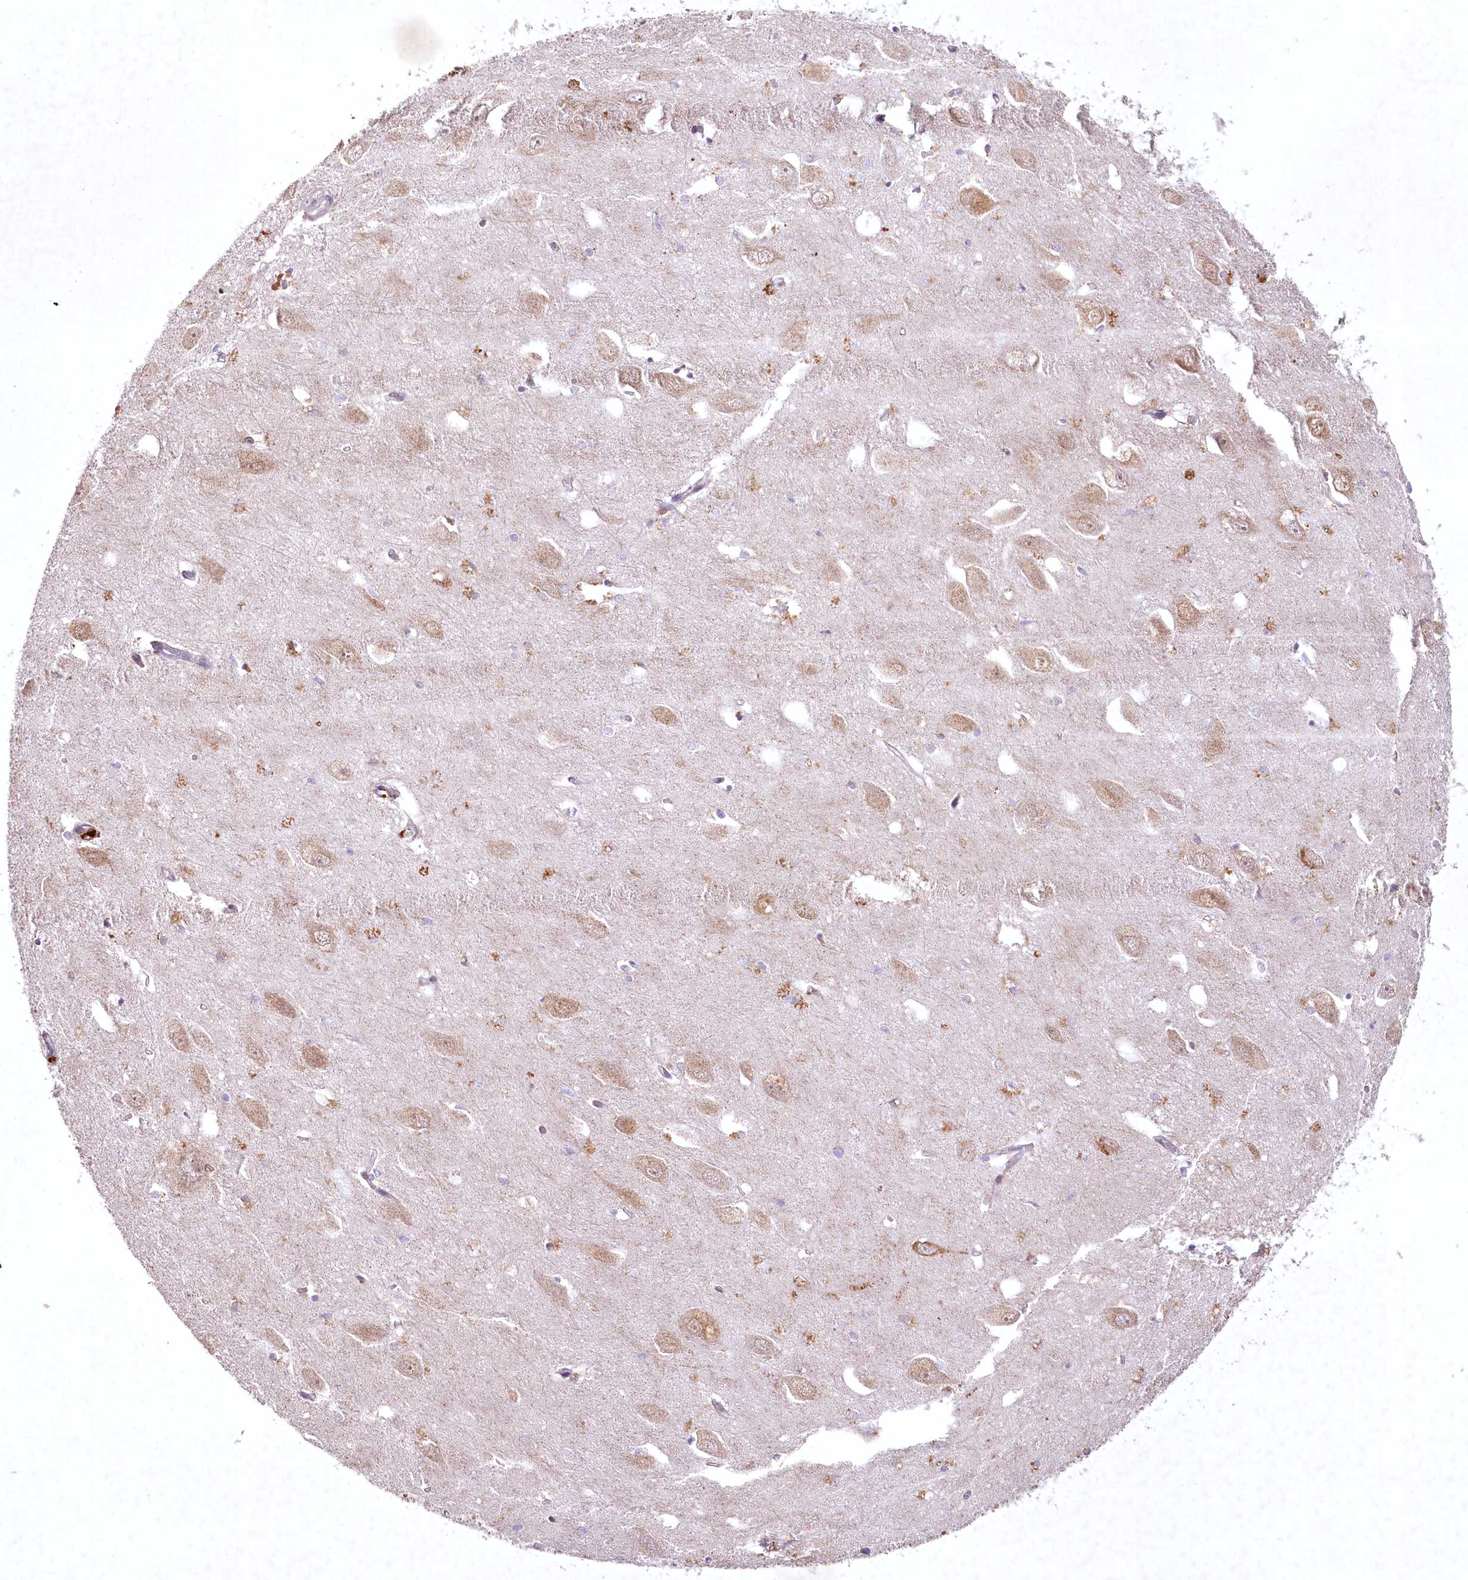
{"staining": {"intensity": "weak", "quantity": "<25%", "location": "cytoplasmic/membranous"}, "tissue": "hippocampus", "cell_type": "Glial cells", "image_type": "normal", "snomed": [{"axis": "morphology", "description": "Normal tissue, NOS"}, {"axis": "topography", "description": "Hippocampus"}], "caption": "Immunohistochemistry histopathology image of normal hippocampus: hippocampus stained with DAB displays no significant protein positivity in glial cells. (DAB (3,3'-diaminobenzidine) immunohistochemistry (IHC), high magnification).", "gene": "MRPL44", "patient": {"sex": "female", "age": 64}}